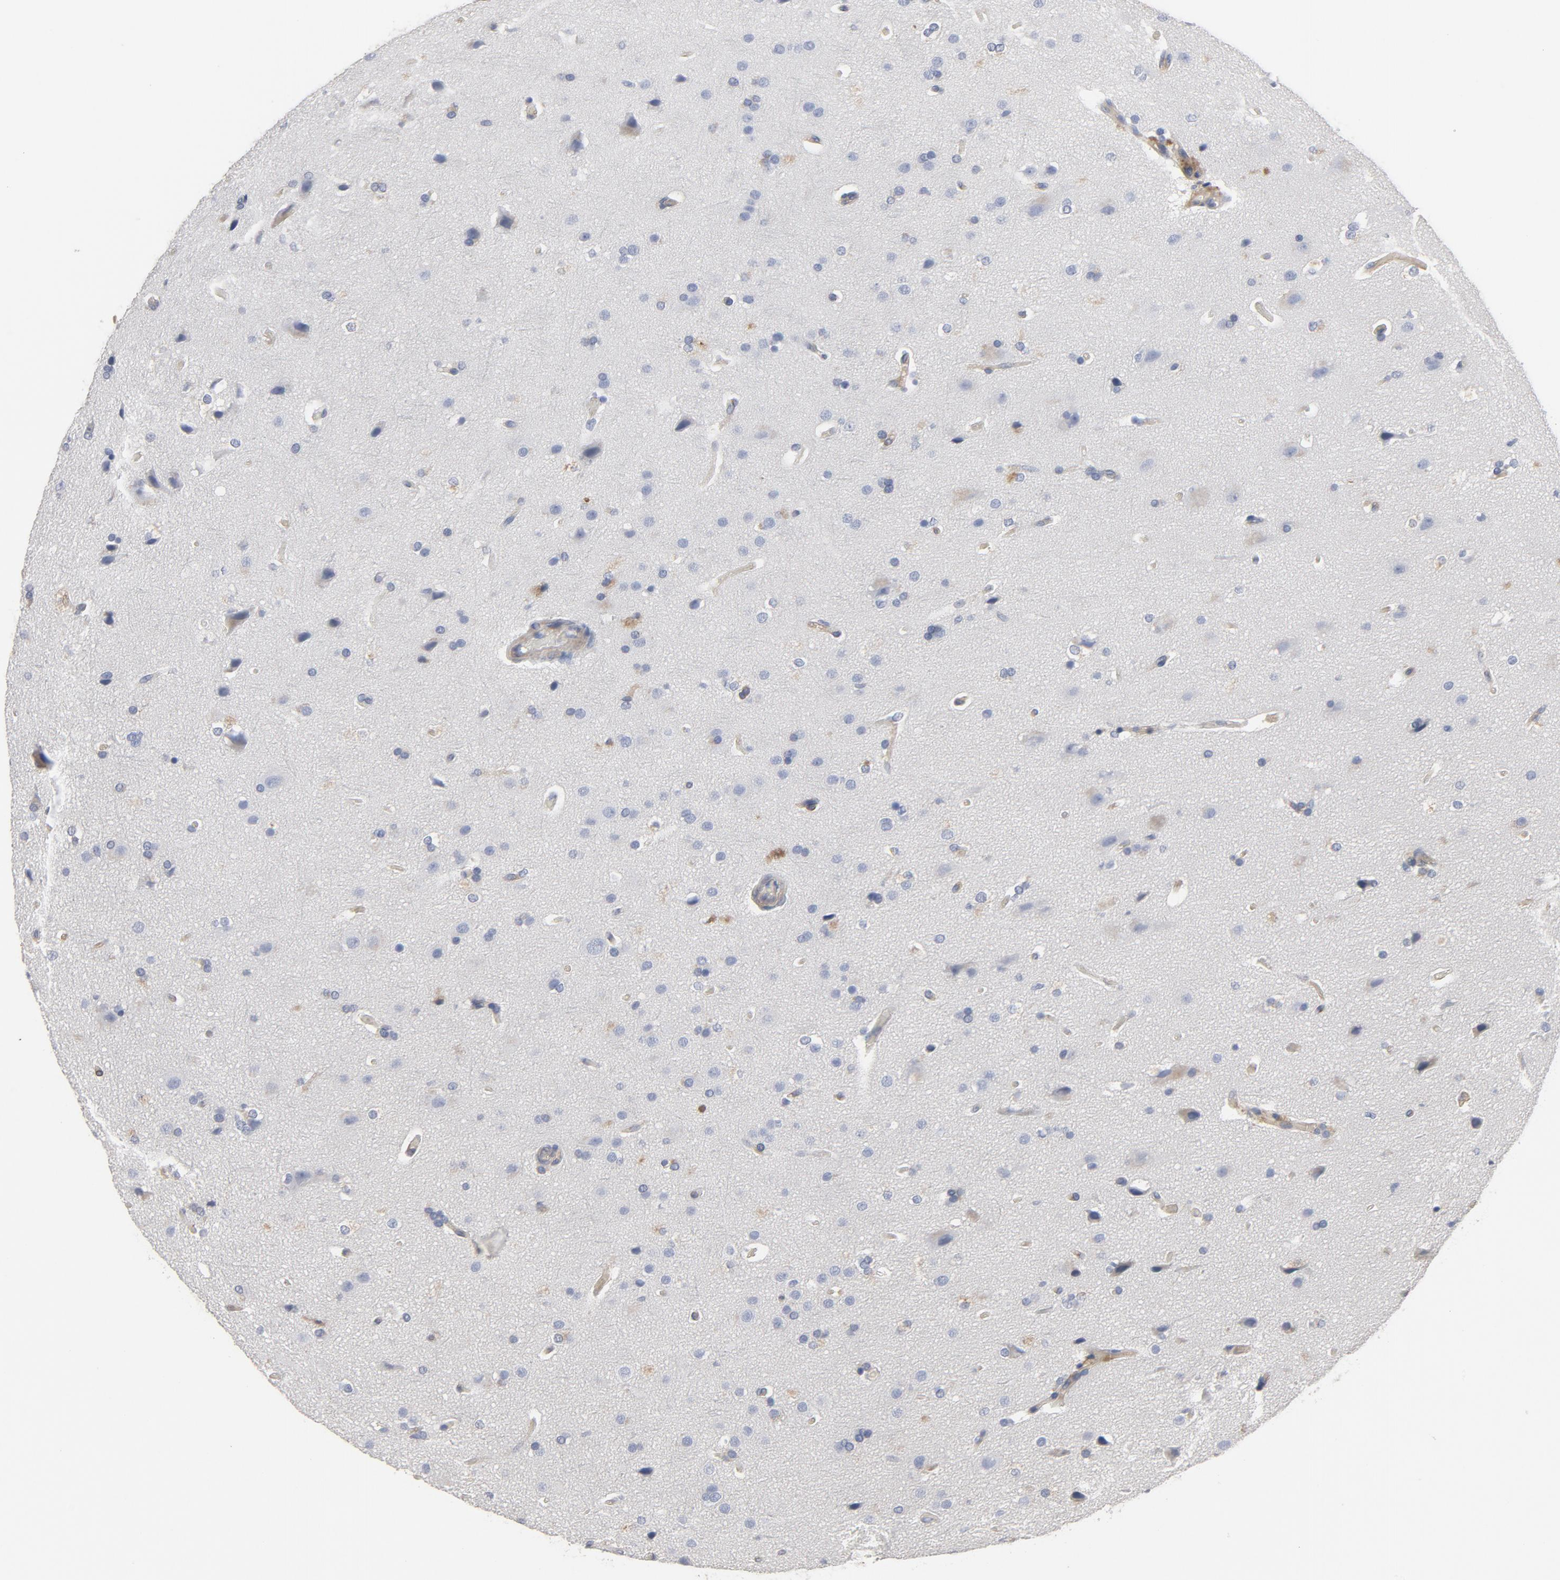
{"staining": {"intensity": "weak", "quantity": "<25%", "location": "cytoplasmic/membranous"}, "tissue": "glioma", "cell_type": "Tumor cells", "image_type": "cancer", "snomed": [{"axis": "morphology", "description": "Glioma, malignant, Low grade"}, {"axis": "topography", "description": "Cerebral cortex"}], "caption": "Malignant glioma (low-grade) stained for a protein using immunohistochemistry (IHC) displays no expression tumor cells.", "gene": "KDR", "patient": {"sex": "female", "age": 47}}